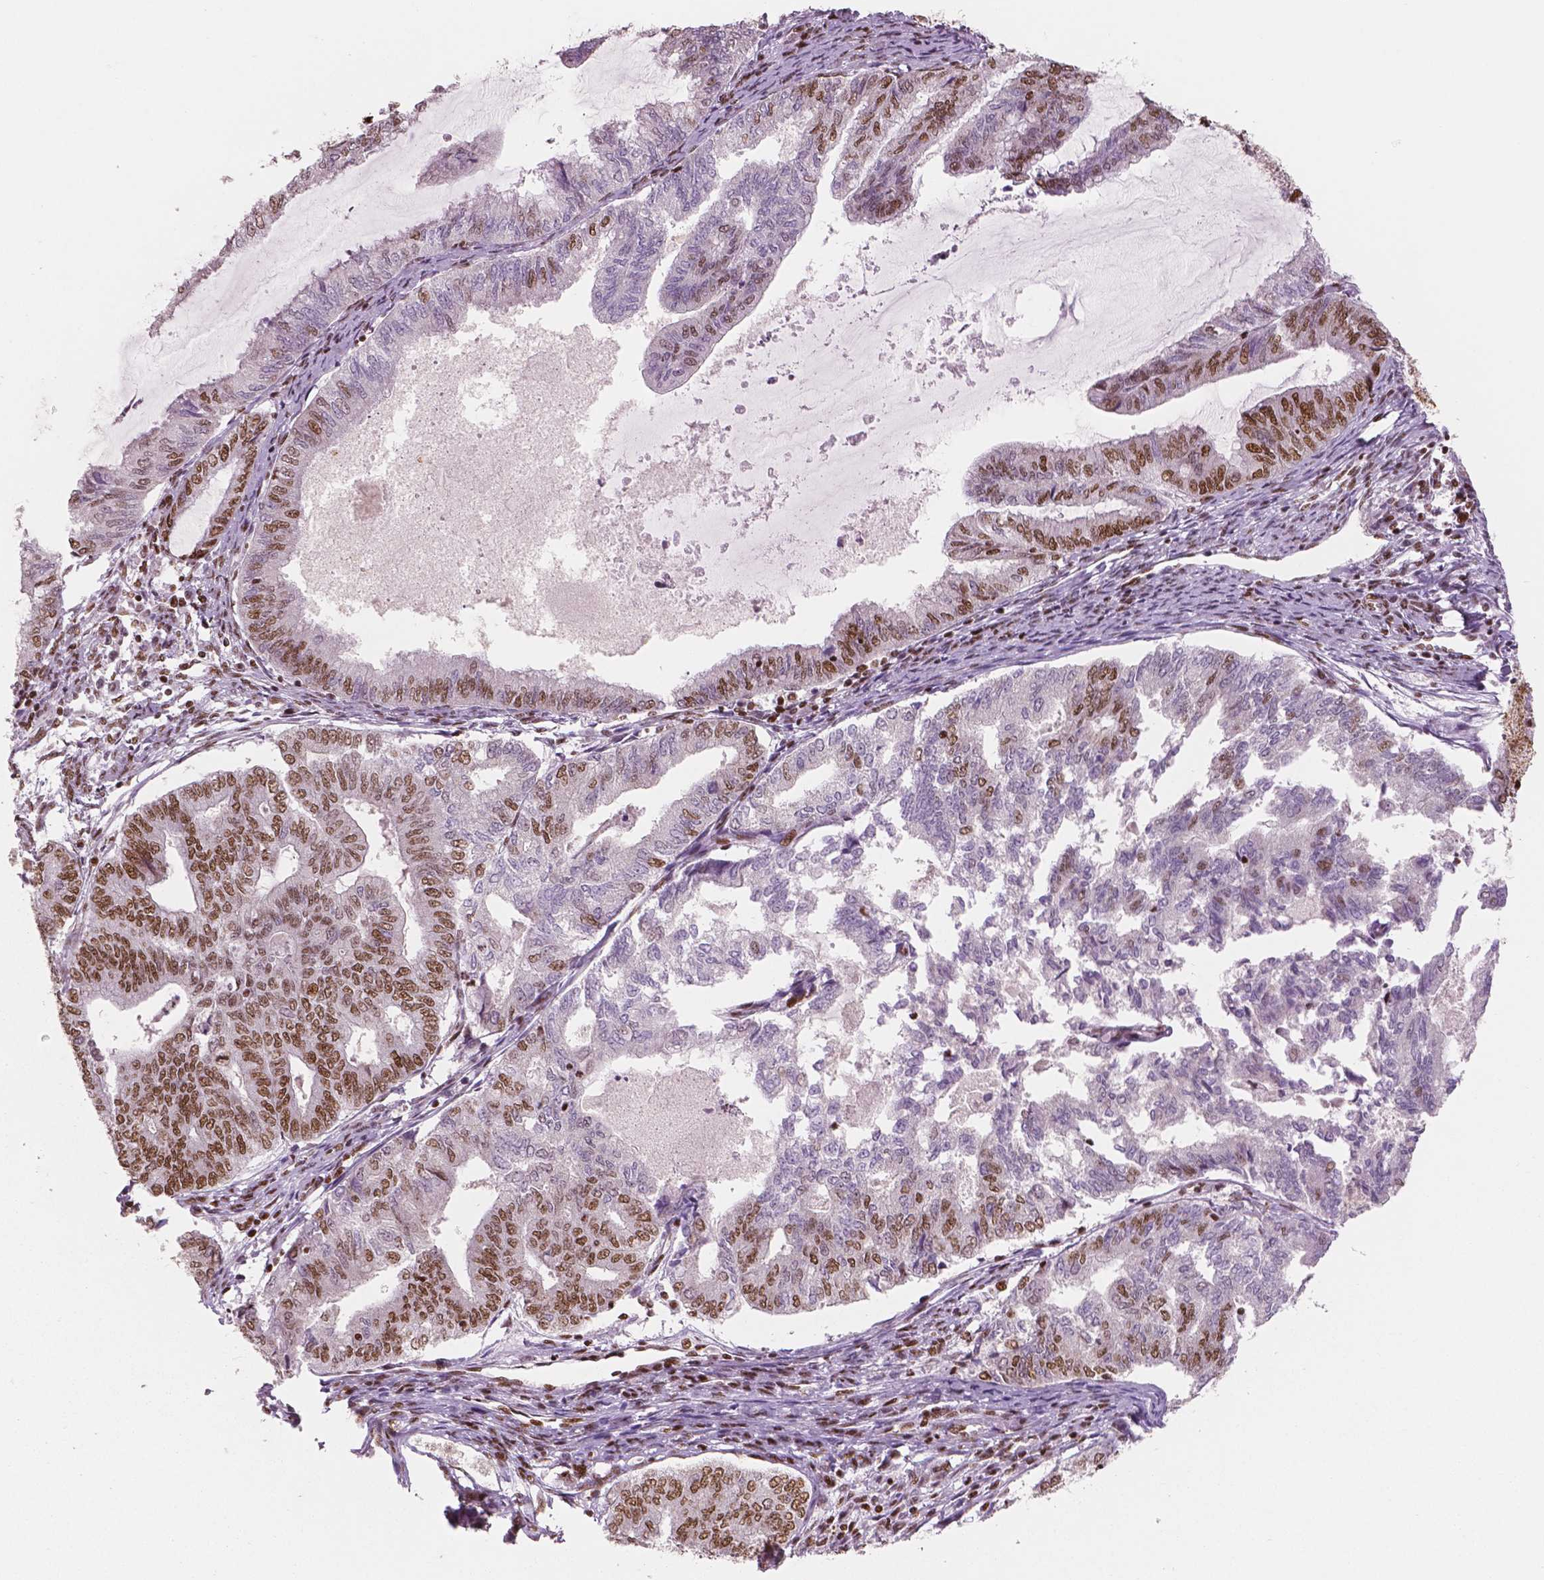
{"staining": {"intensity": "moderate", "quantity": "<25%", "location": "nuclear"}, "tissue": "endometrial cancer", "cell_type": "Tumor cells", "image_type": "cancer", "snomed": [{"axis": "morphology", "description": "Adenocarcinoma, NOS"}, {"axis": "topography", "description": "Endometrium"}], "caption": "Endometrial cancer (adenocarcinoma) stained for a protein displays moderate nuclear positivity in tumor cells.", "gene": "BRD4", "patient": {"sex": "female", "age": 79}}